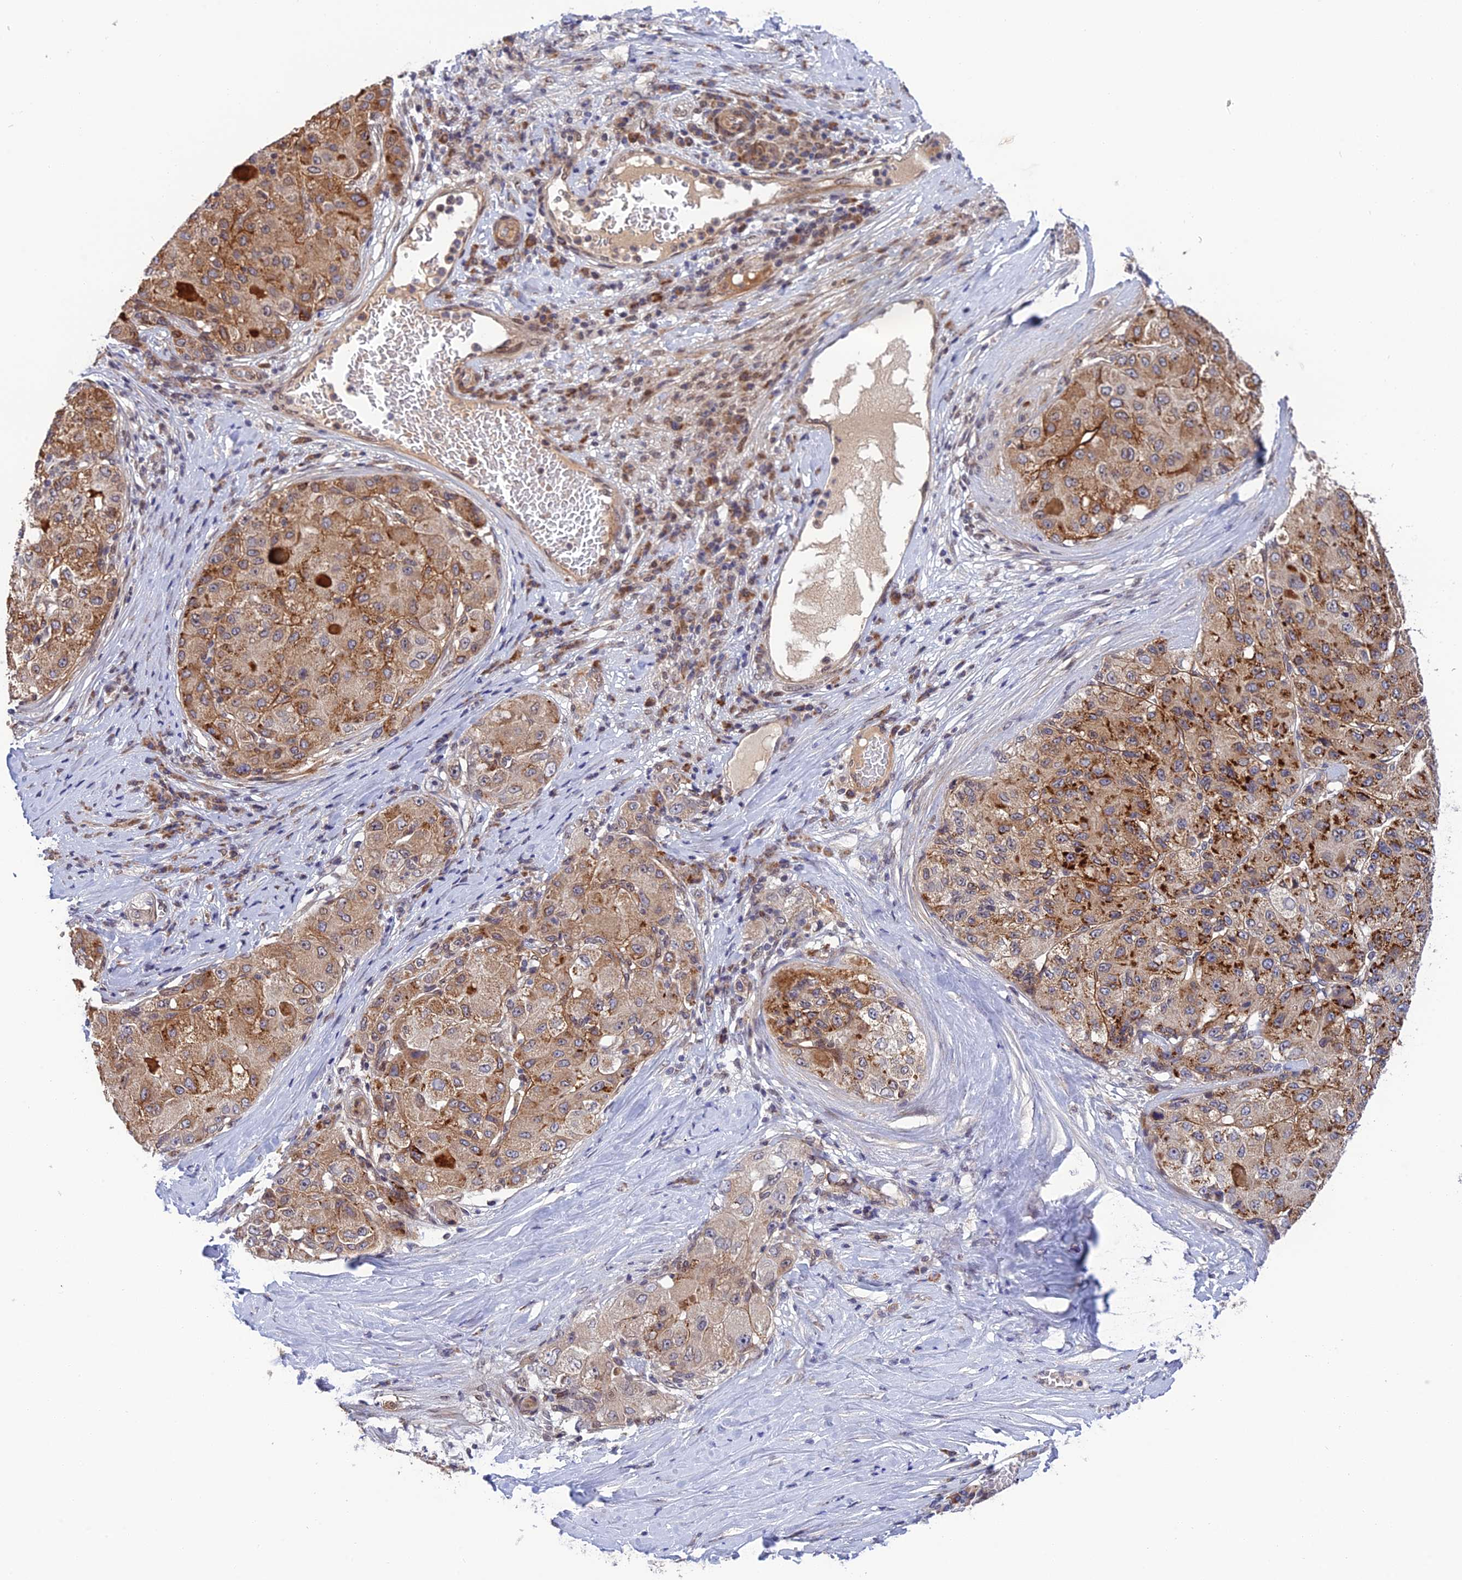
{"staining": {"intensity": "moderate", "quantity": ">75%", "location": "cytoplasmic/membranous"}, "tissue": "liver cancer", "cell_type": "Tumor cells", "image_type": "cancer", "snomed": [{"axis": "morphology", "description": "Carcinoma, Hepatocellular, NOS"}, {"axis": "topography", "description": "Liver"}], "caption": "DAB immunohistochemical staining of human hepatocellular carcinoma (liver) exhibits moderate cytoplasmic/membranous protein expression in approximately >75% of tumor cells. (IHC, brightfield microscopy, high magnification).", "gene": "REXO1", "patient": {"sex": "male", "age": 80}}